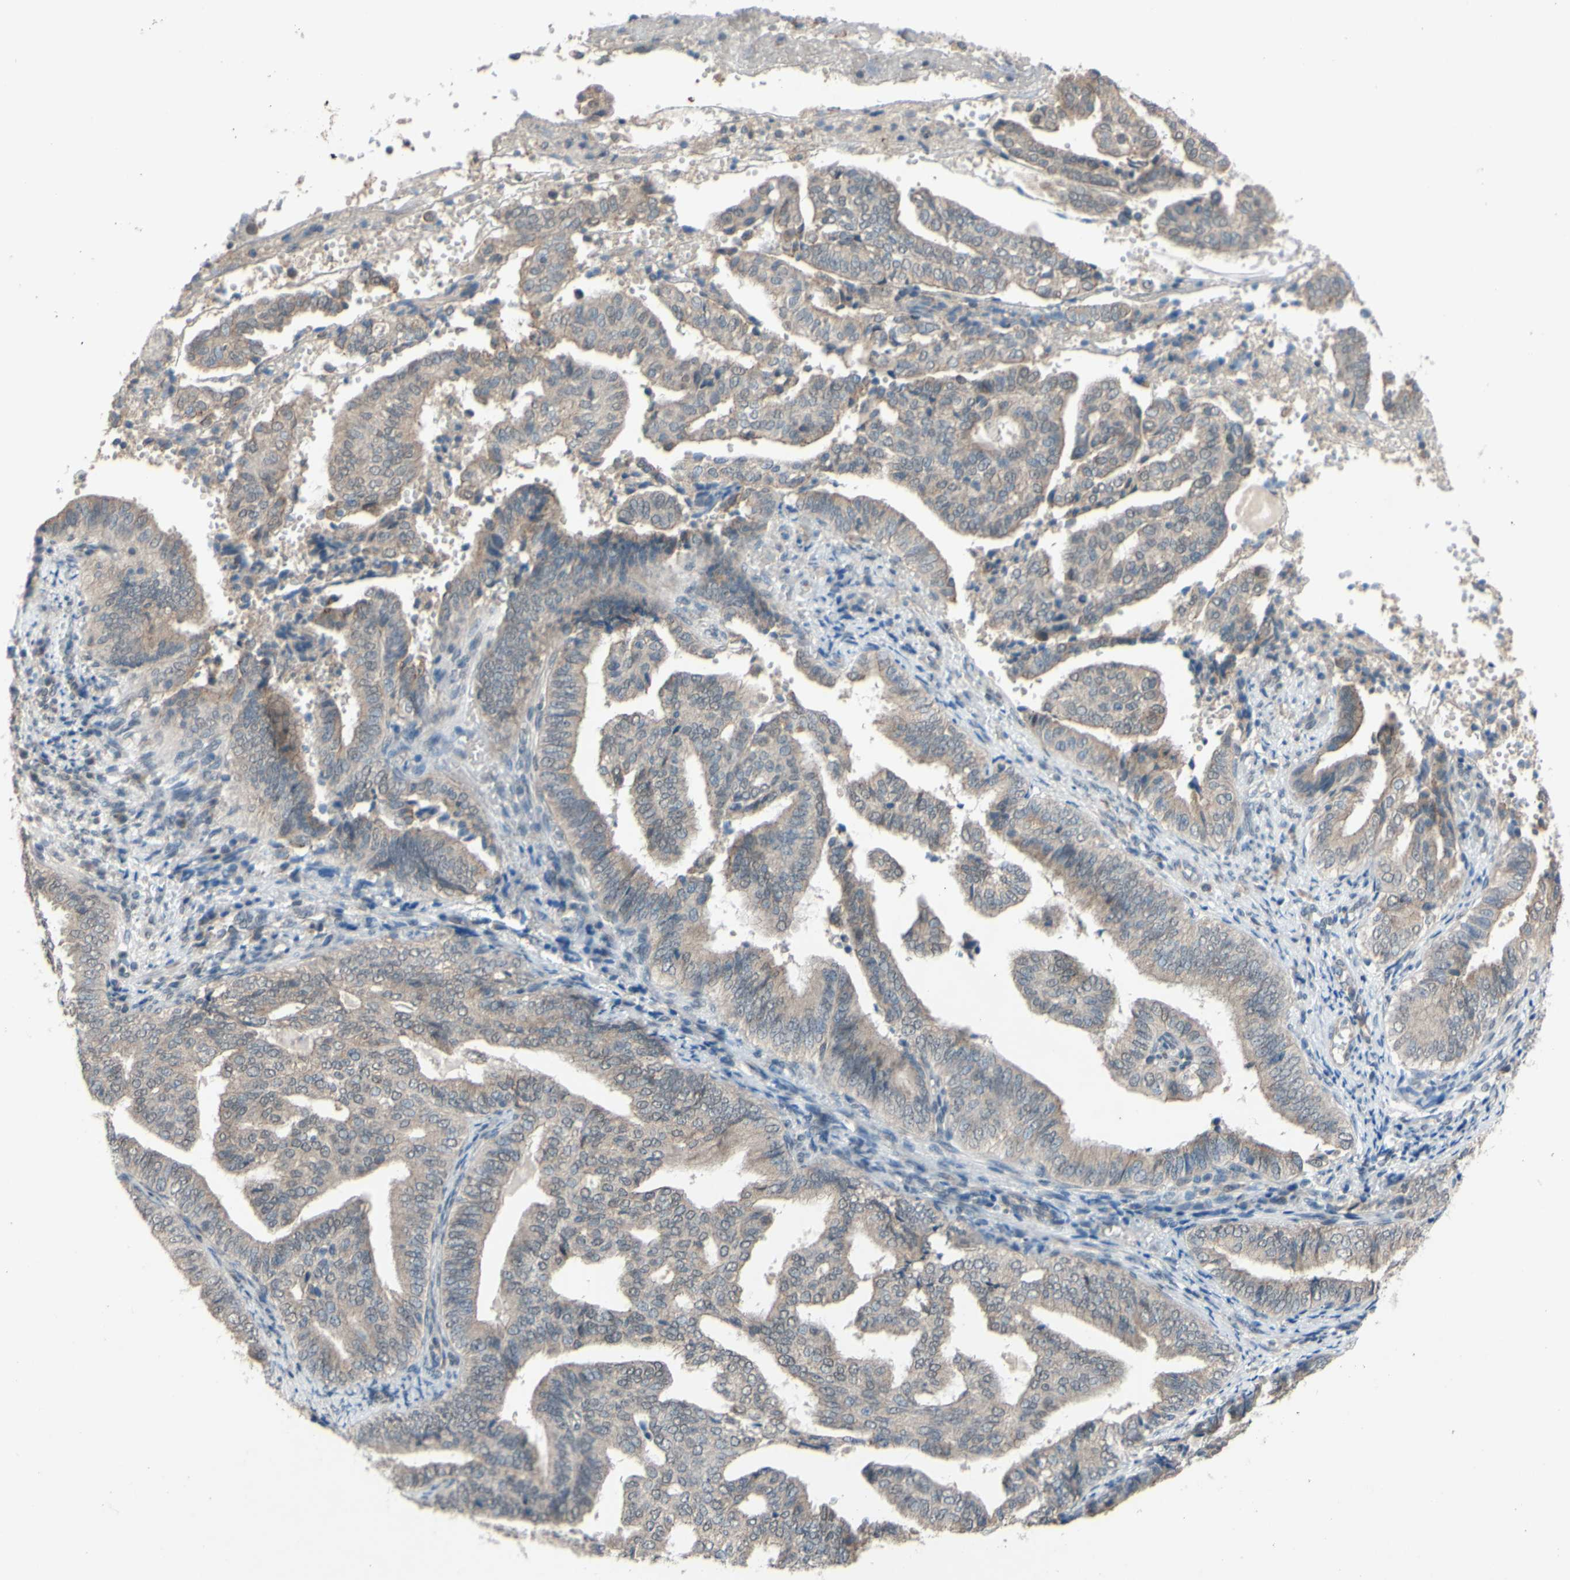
{"staining": {"intensity": "weak", "quantity": ">75%", "location": "cytoplasmic/membranous"}, "tissue": "endometrial cancer", "cell_type": "Tumor cells", "image_type": "cancer", "snomed": [{"axis": "morphology", "description": "Adenocarcinoma, NOS"}, {"axis": "topography", "description": "Endometrium"}], "caption": "Immunohistochemistry (IHC) staining of endometrial cancer, which reveals low levels of weak cytoplasmic/membranous expression in approximately >75% of tumor cells indicating weak cytoplasmic/membranous protein positivity. The staining was performed using DAB (3,3'-diaminobenzidine) (brown) for protein detection and nuclei were counterstained in hematoxylin (blue).", "gene": "CDCP1", "patient": {"sex": "female", "age": 58}}